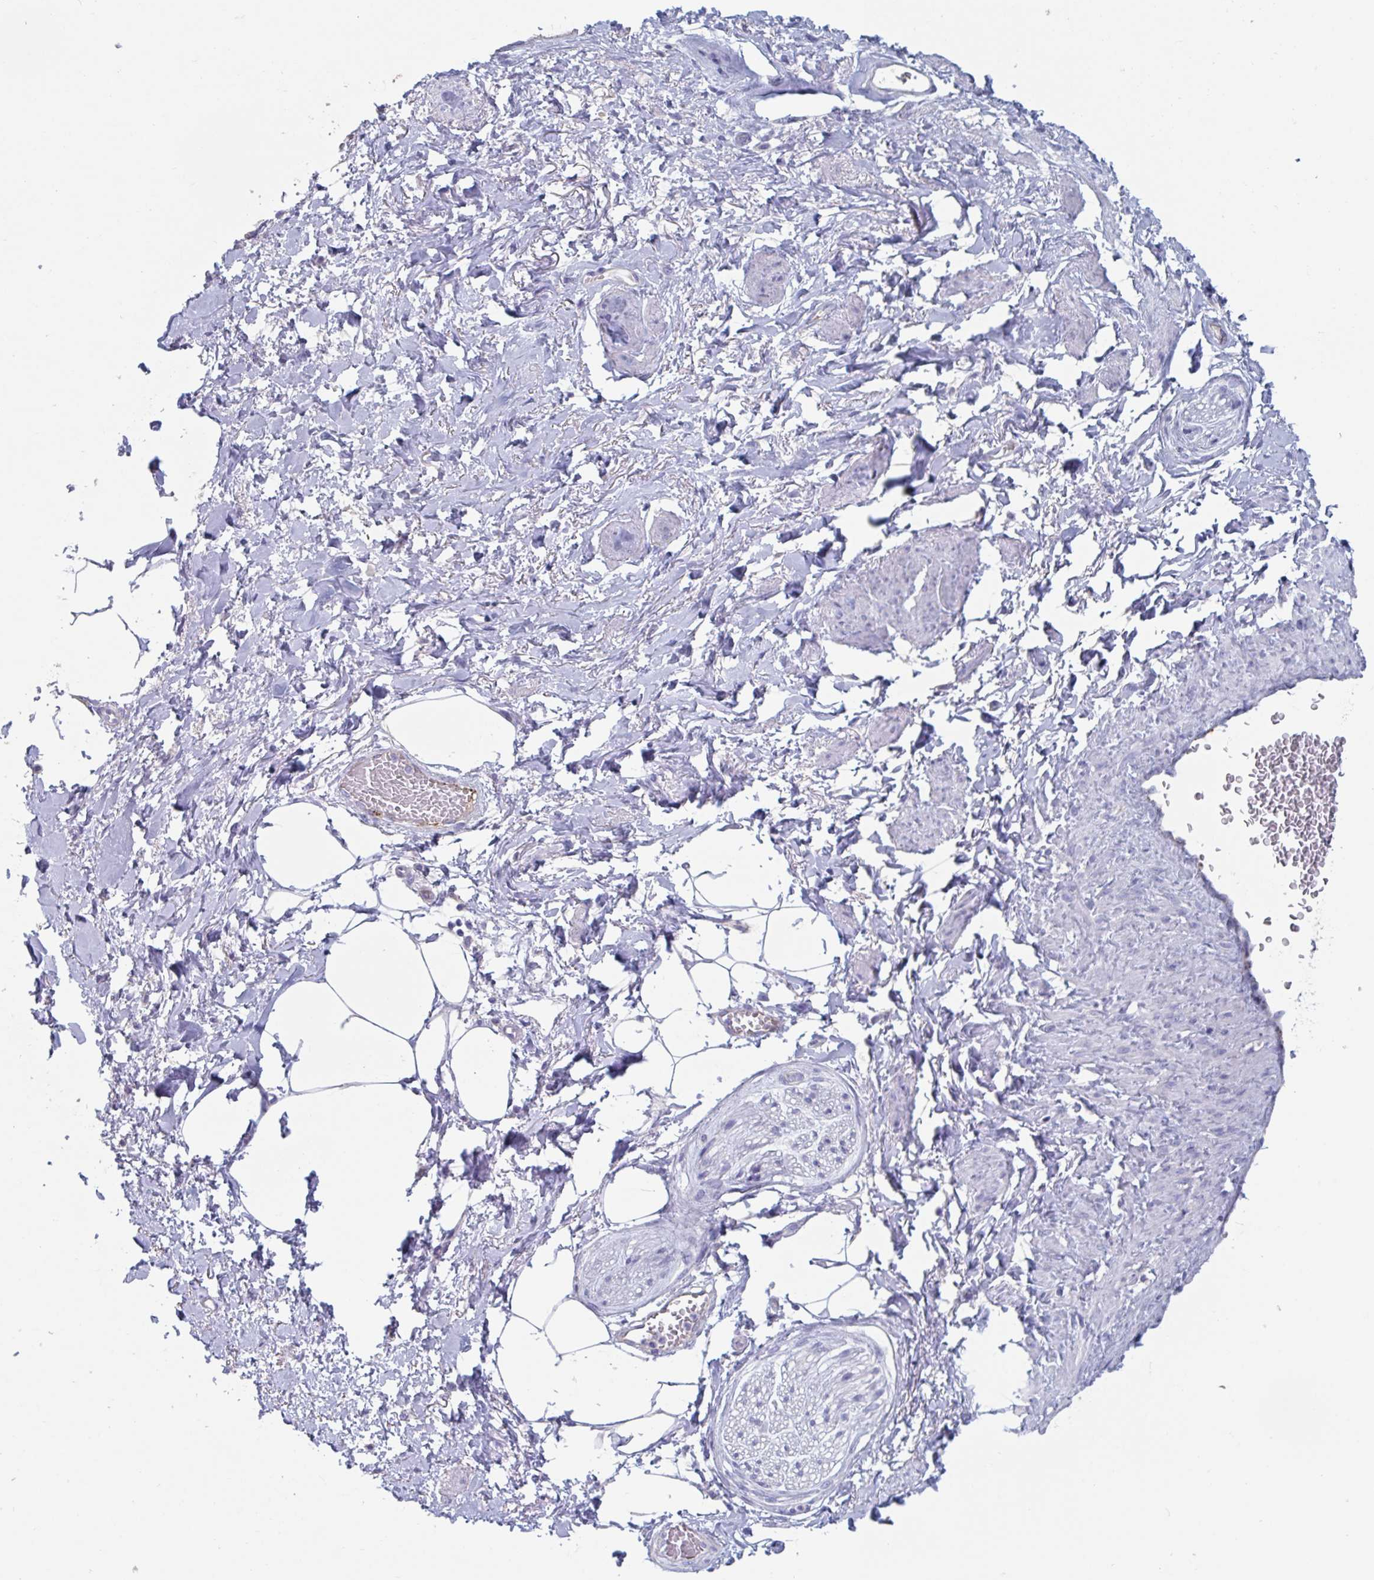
{"staining": {"intensity": "negative", "quantity": "none", "location": "none"}, "tissue": "adipose tissue", "cell_type": "Adipocytes", "image_type": "normal", "snomed": [{"axis": "morphology", "description": "Normal tissue, NOS"}, {"axis": "topography", "description": "Vagina"}, {"axis": "topography", "description": "Peripheral nerve tissue"}], "caption": "Adipocytes show no significant protein staining in benign adipose tissue.", "gene": "ABHD16A", "patient": {"sex": "female", "age": 71}}